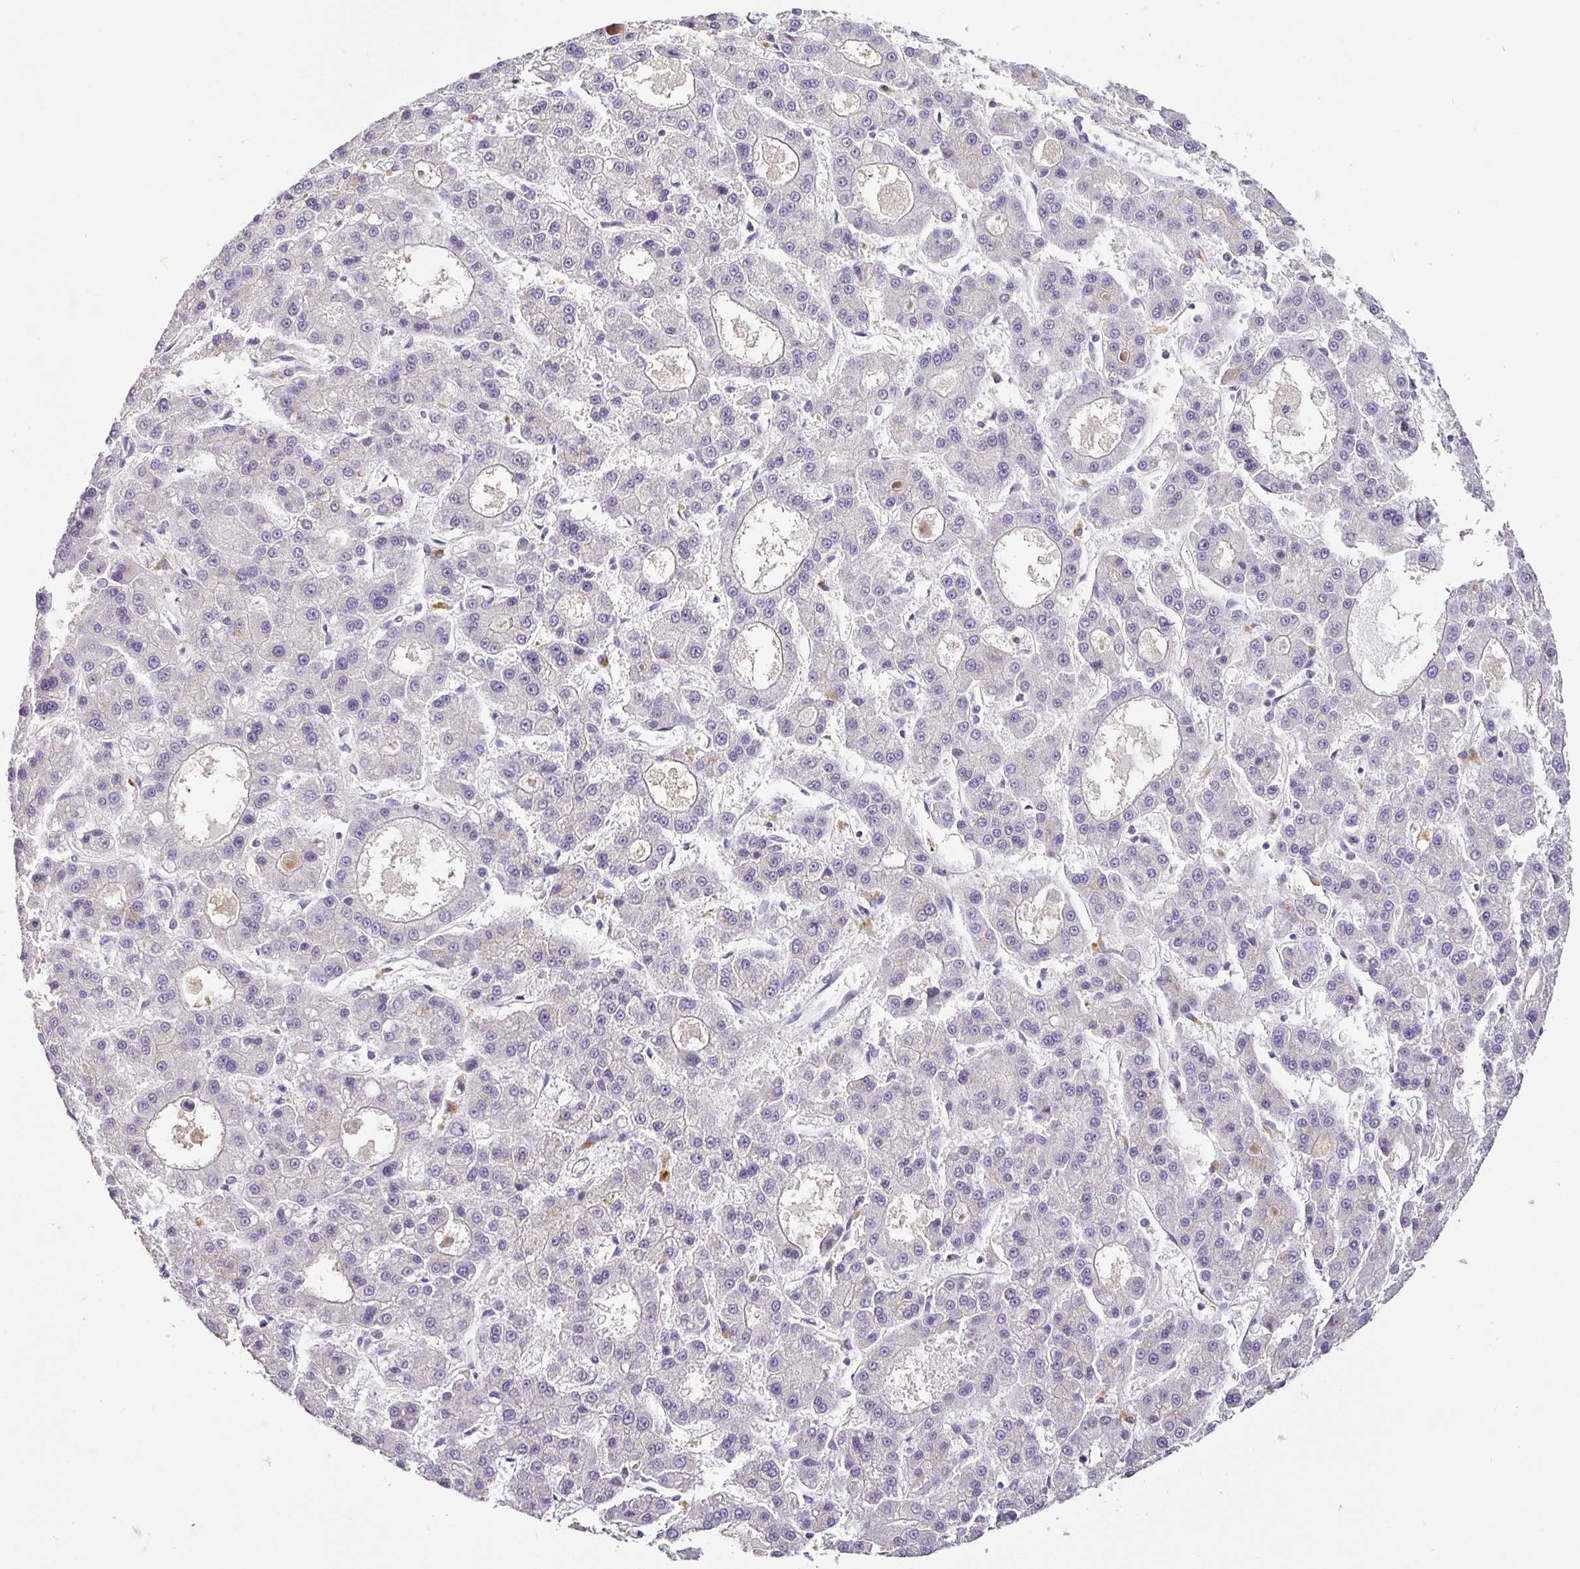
{"staining": {"intensity": "negative", "quantity": "none", "location": "none"}, "tissue": "liver cancer", "cell_type": "Tumor cells", "image_type": "cancer", "snomed": [{"axis": "morphology", "description": "Carcinoma, Hepatocellular, NOS"}, {"axis": "topography", "description": "Liver"}], "caption": "Immunohistochemistry of human liver hepatocellular carcinoma demonstrates no expression in tumor cells.", "gene": "NUP188", "patient": {"sex": "male", "age": 70}}